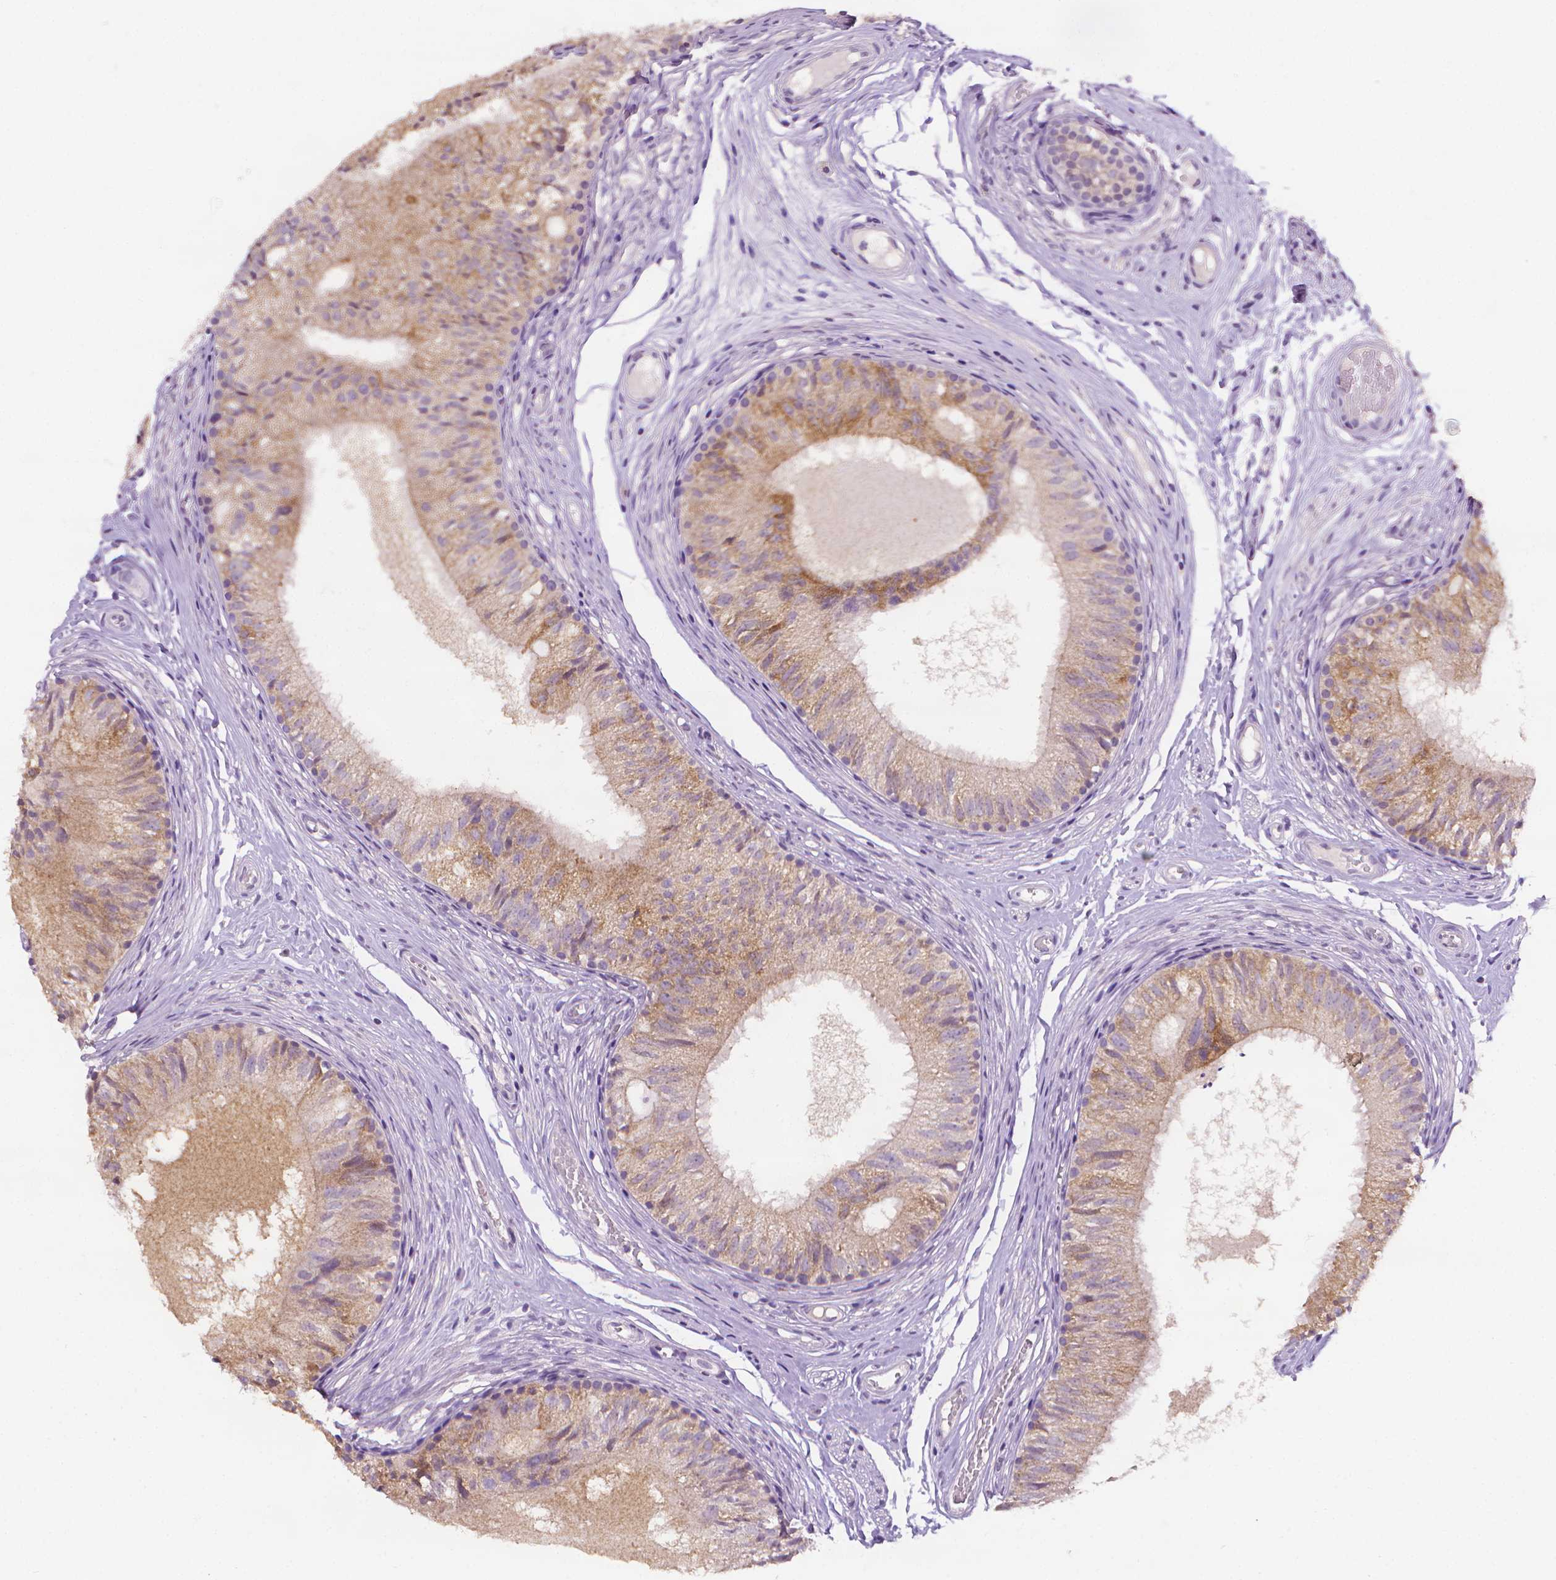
{"staining": {"intensity": "weak", "quantity": "<25%", "location": "cytoplasmic/membranous"}, "tissue": "epididymis", "cell_type": "Glandular cells", "image_type": "normal", "snomed": [{"axis": "morphology", "description": "Normal tissue, NOS"}, {"axis": "topography", "description": "Epididymis"}], "caption": "Photomicrograph shows no protein expression in glandular cells of normal epididymis.", "gene": "FASN", "patient": {"sex": "male", "age": 29}}